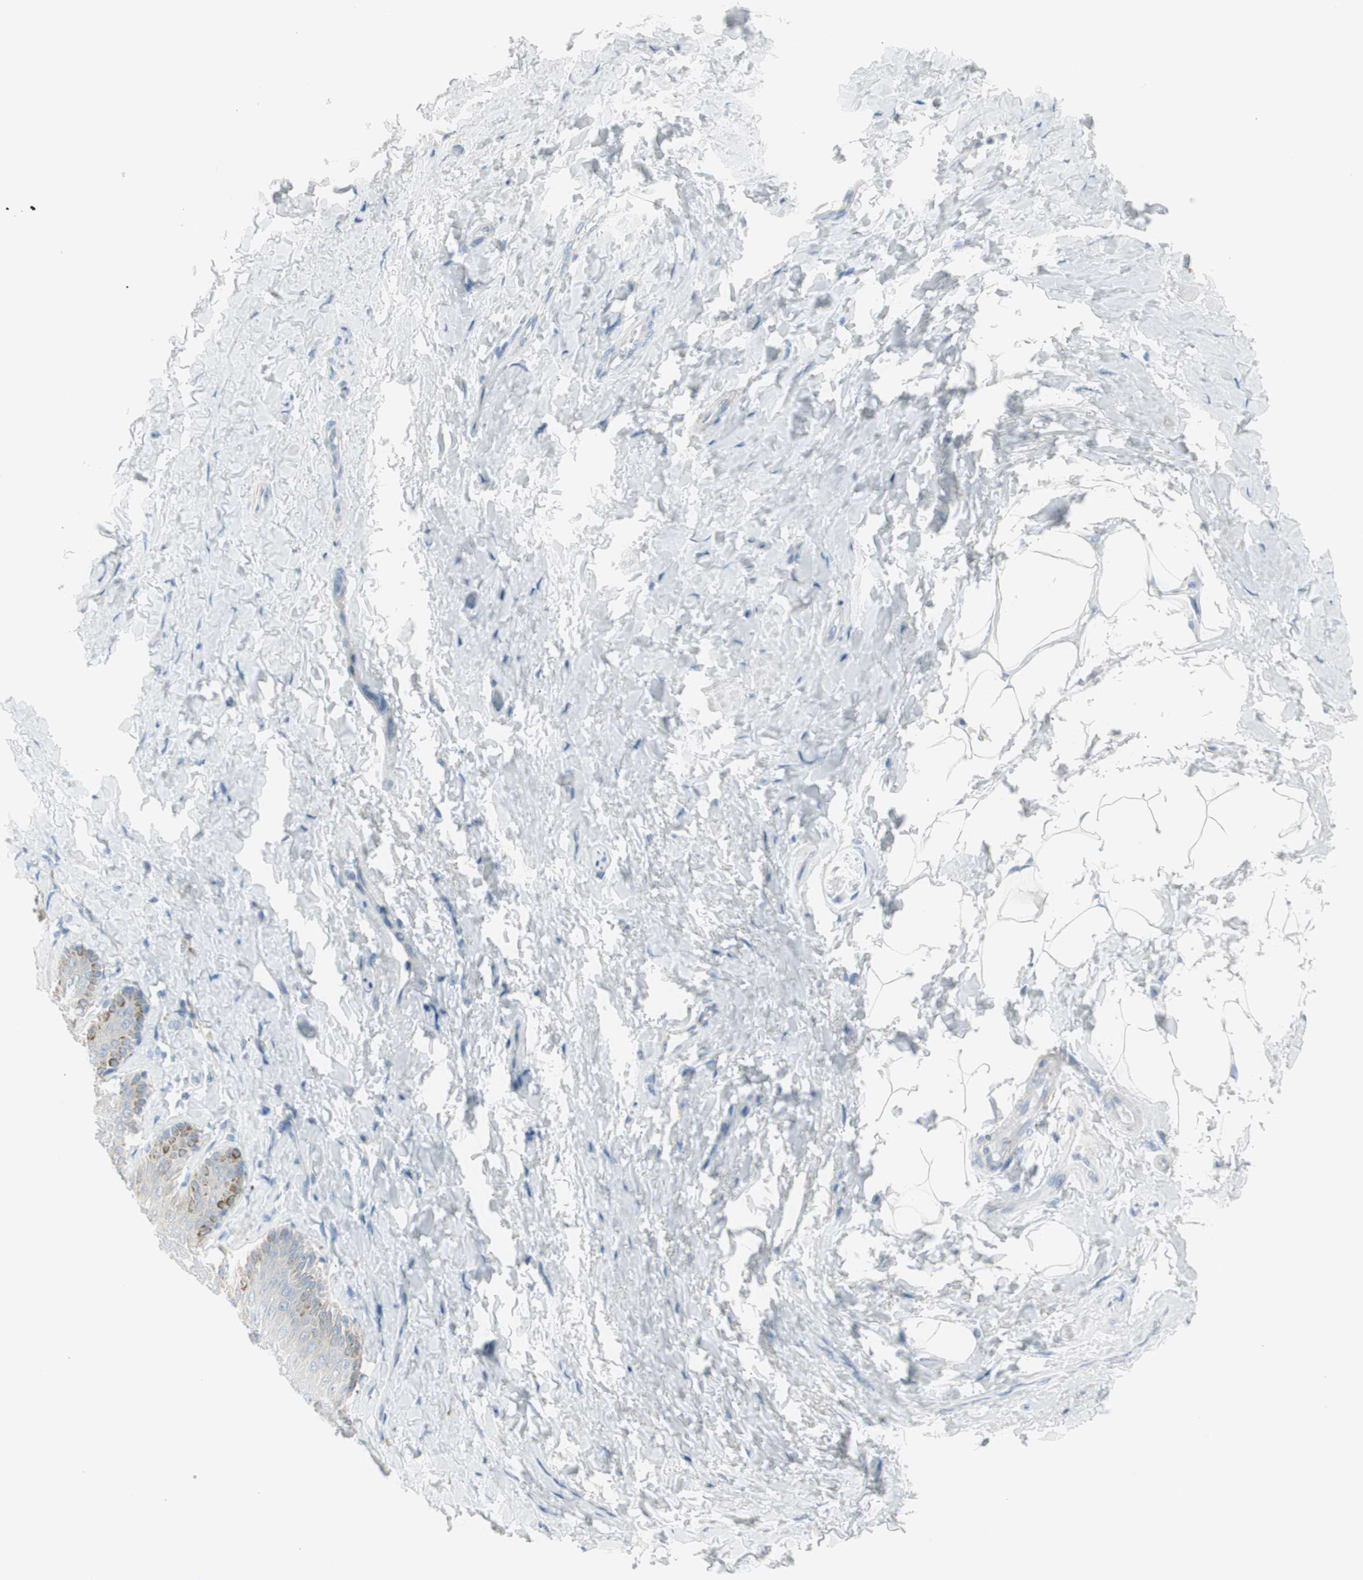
{"staining": {"intensity": "moderate", "quantity": "<25%", "location": "cytoplasmic/membranous"}, "tissue": "skin", "cell_type": "Epidermal cells", "image_type": "normal", "snomed": [{"axis": "morphology", "description": "Normal tissue, NOS"}, {"axis": "topography", "description": "Anal"}], "caption": "Skin was stained to show a protein in brown. There is low levels of moderate cytoplasmic/membranous staining in about <25% of epidermal cells. (DAB IHC, brown staining for protein, blue staining for nuclei).", "gene": "CDHR5", "patient": {"sex": "male", "age": 69}}